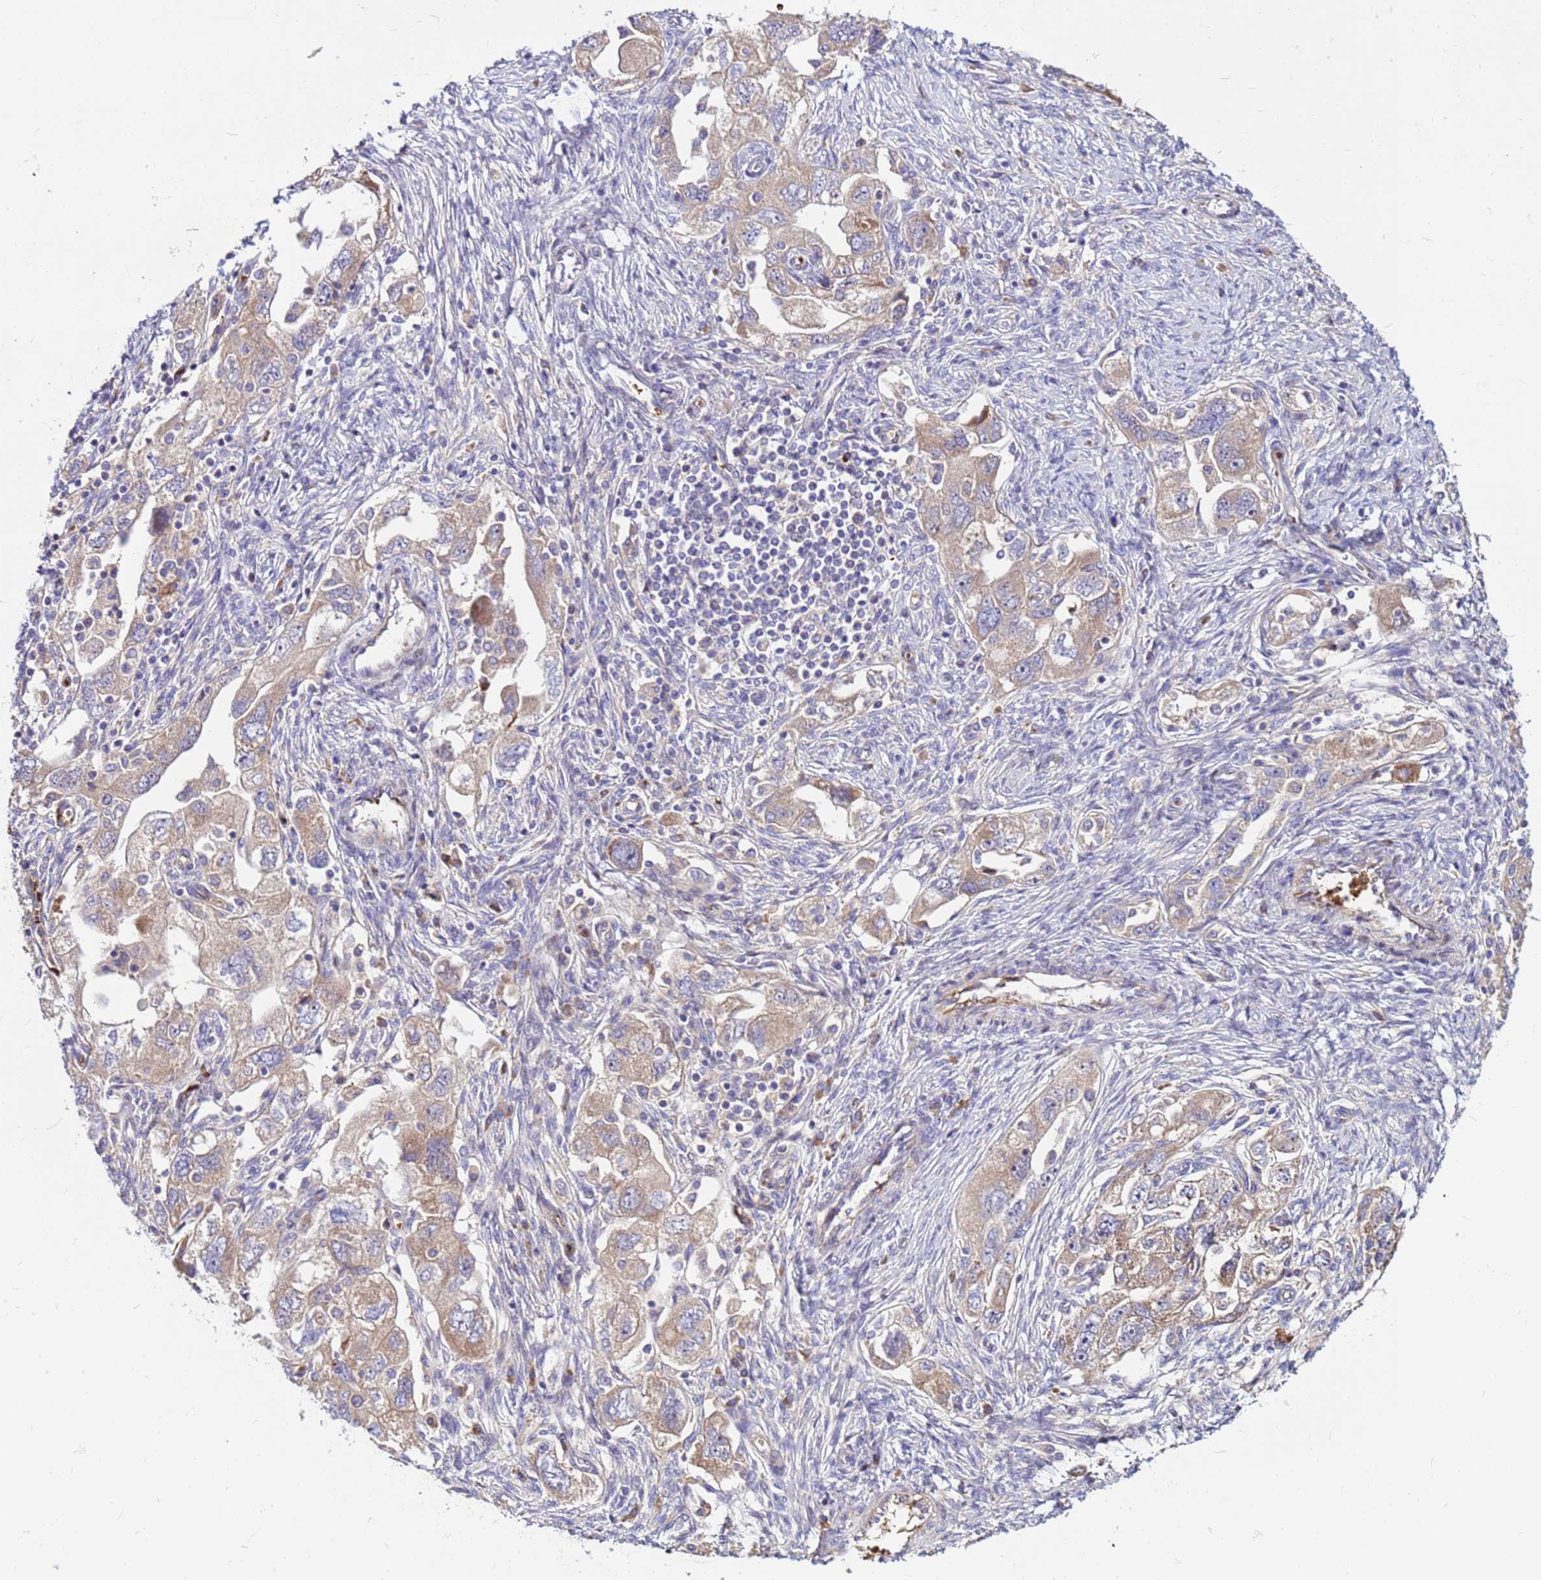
{"staining": {"intensity": "weak", "quantity": "25%-75%", "location": "cytoplasmic/membranous"}, "tissue": "ovarian cancer", "cell_type": "Tumor cells", "image_type": "cancer", "snomed": [{"axis": "morphology", "description": "Carcinoma, NOS"}, {"axis": "morphology", "description": "Cystadenocarcinoma, serous, NOS"}, {"axis": "topography", "description": "Ovary"}], "caption": "There is low levels of weak cytoplasmic/membranous staining in tumor cells of ovarian cancer, as demonstrated by immunohistochemical staining (brown color).", "gene": "ZNF669", "patient": {"sex": "female", "age": 69}}